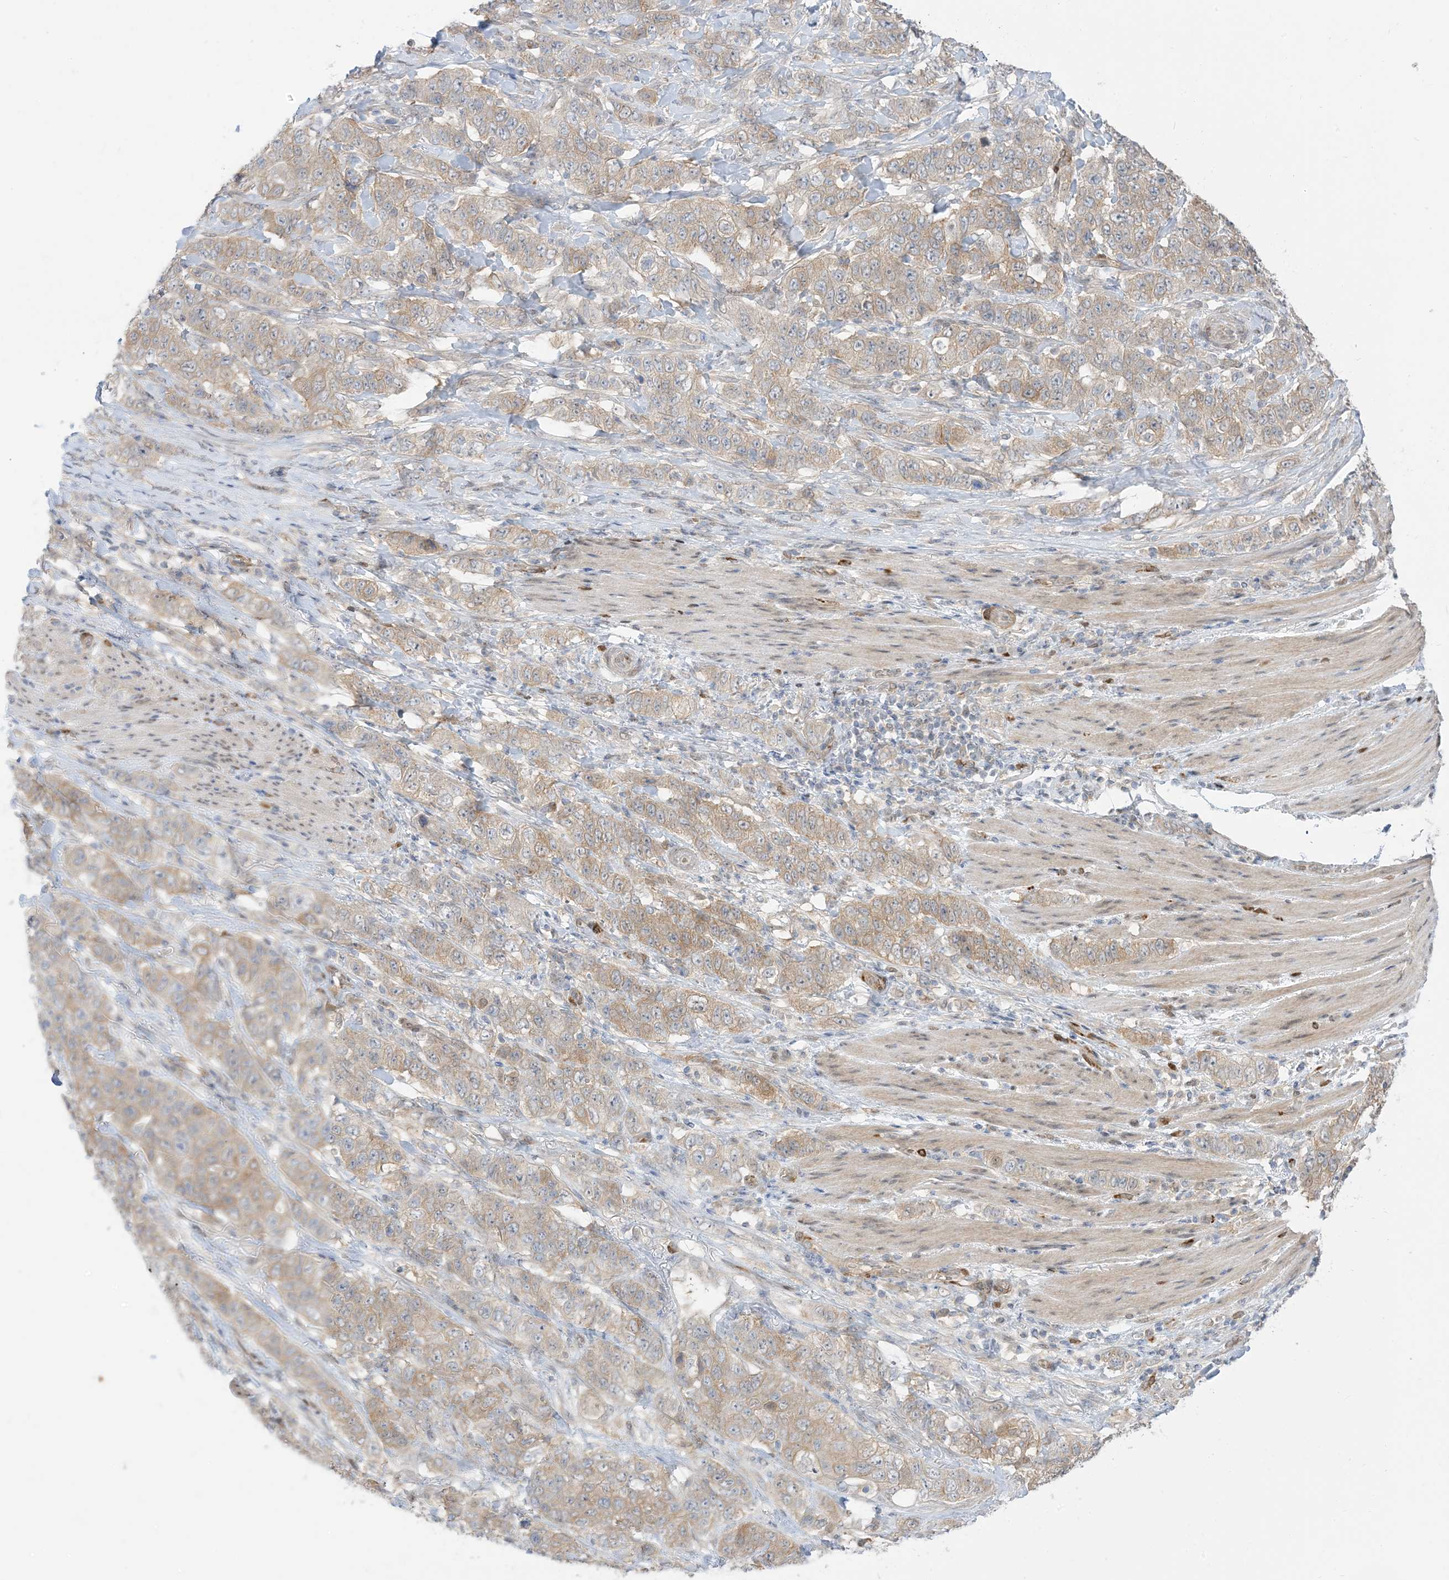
{"staining": {"intensity": "weak", "quantity": "25%-75%", "location": "cytoplasmic/membranous"}, "tissue": "stomach cancer", "cell_type": "Tumor cells", "image_type": "cancer", "snomed": [{"axis": "morphology", "description": "Adenocarcinoma, NOS"}, {"axis": "topography", "description": "Stomach"}], "caption": "High-magnification brightfield microscopy of stomach adenocarcinoma stained with DAB (3,3'-diaminobenzidine) (brown) and counterstained with hematoxylin (blue). tumor cells exhibit weak cytoplasmic/membranous expression is identified in about25%-75% of cells.", "gene": "RIN1", "patient": {"sex": "male", "age": 48}}